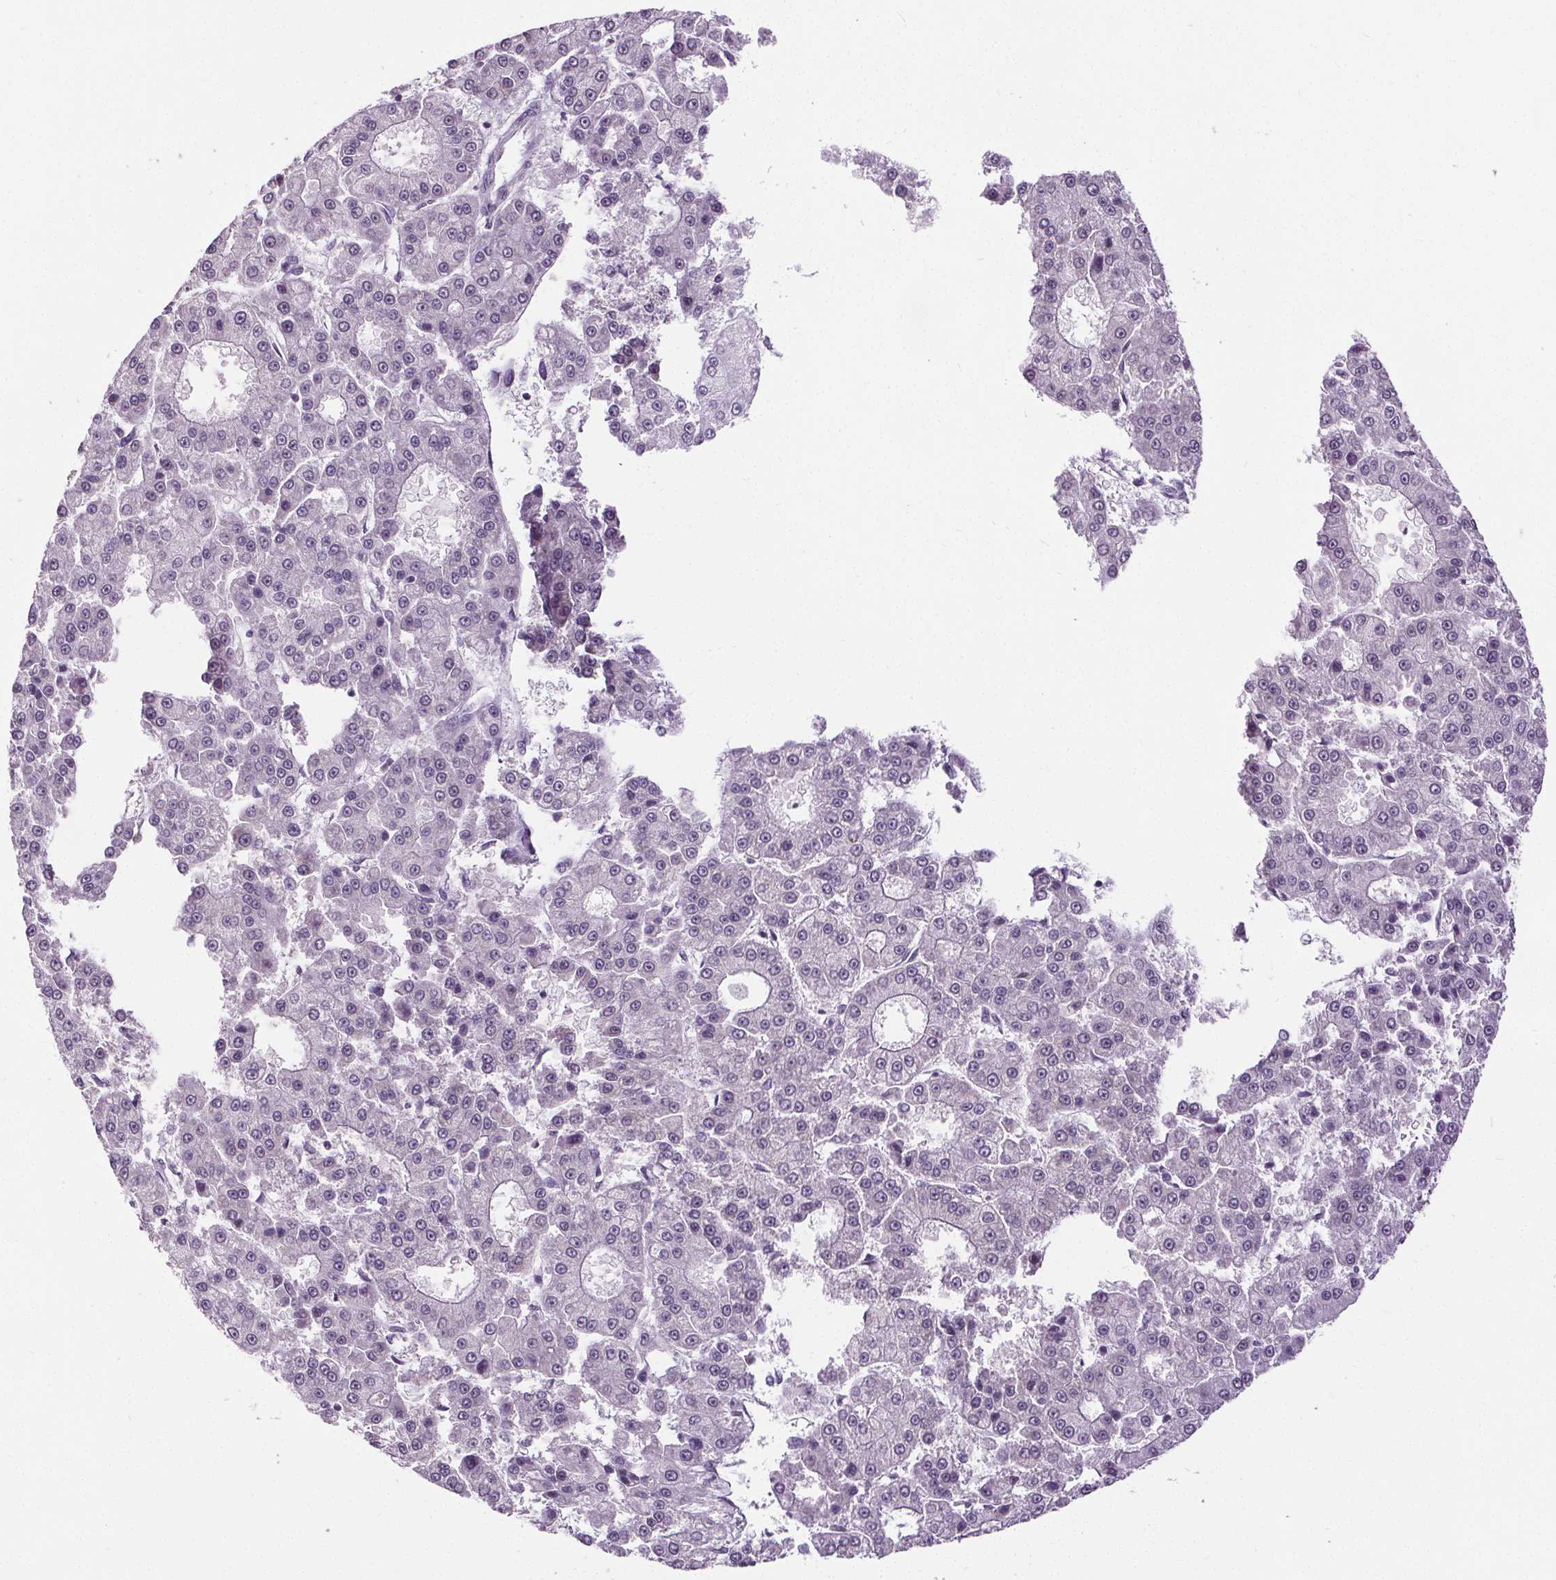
{"staining": {"intensity": "negative", "quantity": "none", "location": "none"}, "tissue": "liver cancer", "cell_type": "Tumor cells", "image_type": "cancer", "snomed": [{"axis": "morphology", "description": "Carcinoma, Hepatocellular, NOS"}, {"axis": "topography", "description": "Liver"}], "caption": "Human liver hepatocellular carcinoma stained for a protein using immunohistochemistry (IHC) shows no staining in tumor cells.", "gene": "SLC2A9", "patient": {"sex": "male", "age": 70}}